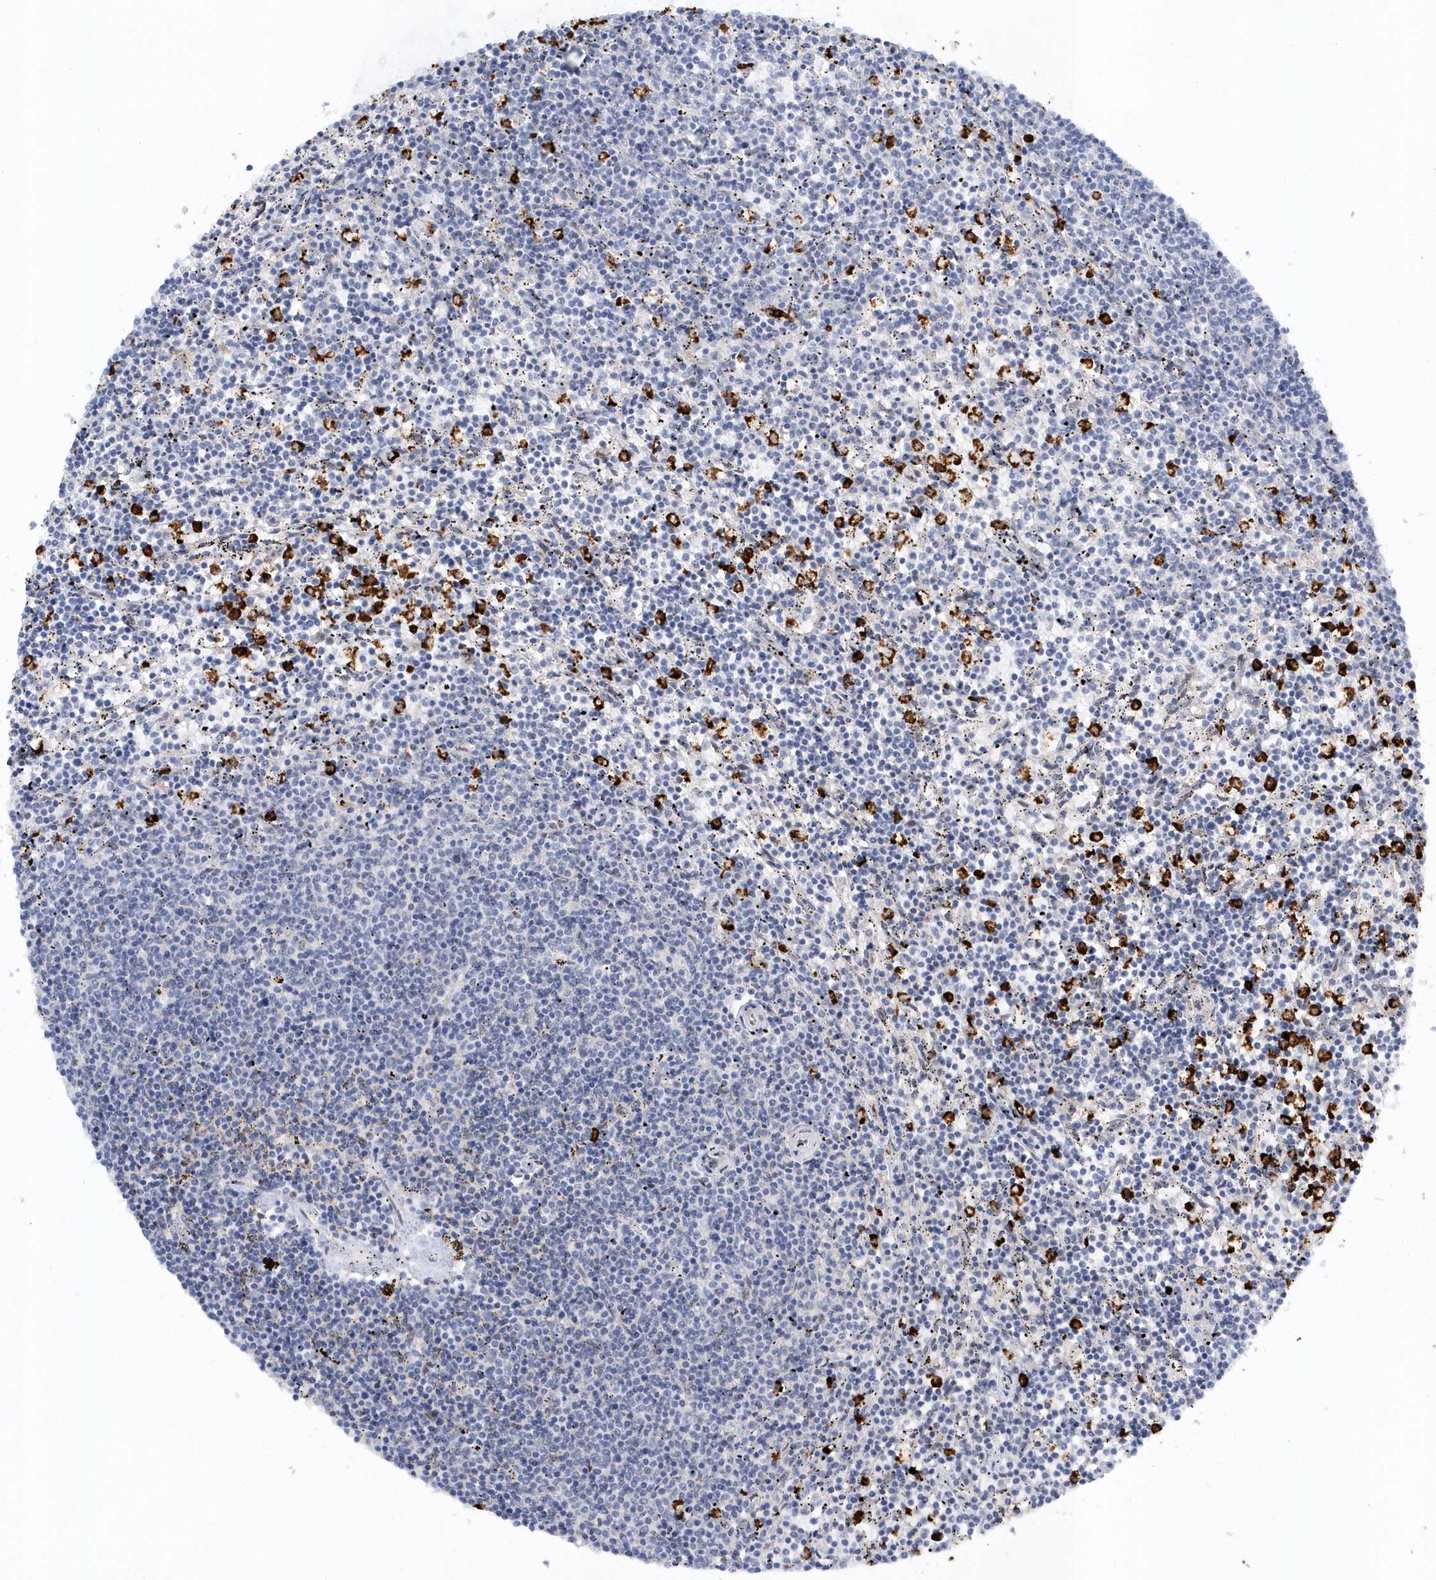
{"staining": {"intensity": "negative", "quantity": "none", "location": "none"}, "tissue": "lymphoma", "cell_type": "Tumor cells", "image_type": "cancer", "snomed": [{"axis": "morphology", "description": "Malignant lymphoma, non-Hodgkin's type, Low grade"}, {"axis": "topography", "description": "Spleen"}], "caption": "Tumor cells show no significant protein expression in malignant lymphoma, non-Hodgkin's type (low-grade).", "gene": "ASCL4", "patient": {"sex": "female", "age": 50}}